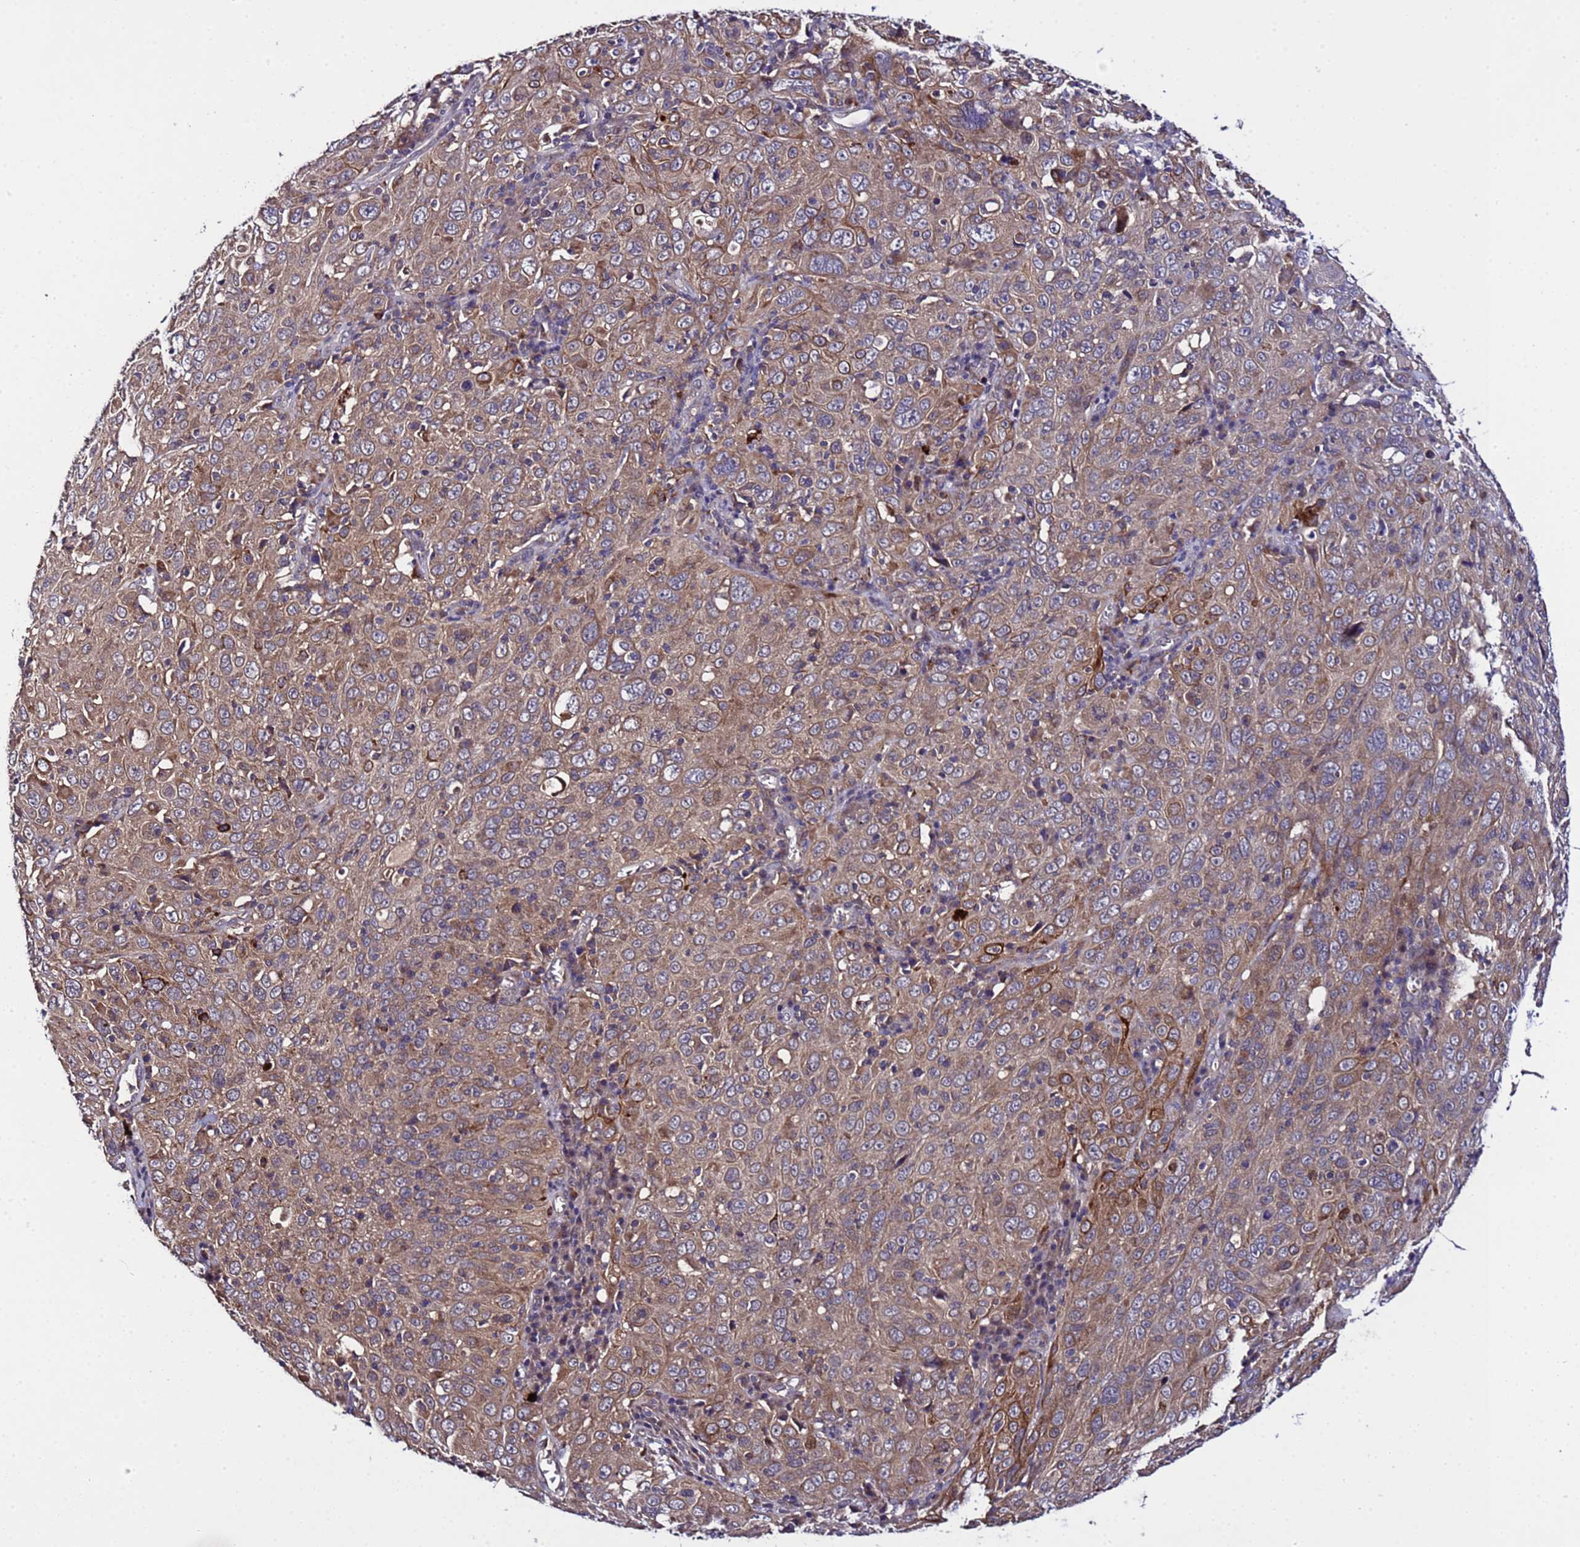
{"staining": {"intensity": "moderate", "quantity": ">75%", "location": "cytoplasmic/membranous"}, "tissue": "cervical cancer", "cell_type": "Tumor cells", "image_type": "cancer", "snomed": [{"axis": "morphology", "description": "Squamous cell carcinoma, NOS"}, {"axis": "topography", "description": "Cervix"}], "caption": "Immunohistochemistry staining of cervical cancer (squamous cell carcinoma), which shows medium levels of moderate cytoplasmic/membranous staining in about >75% of tumor cells indicating moderate cytoplasmic/membranous protein expression. The staining was performed using DAB (brown) for protein detection and nuclei were counterstained in hematoxylin (blue).", "gene": "PLXDC2", "patient": {"sex": "female", "age": 46}}